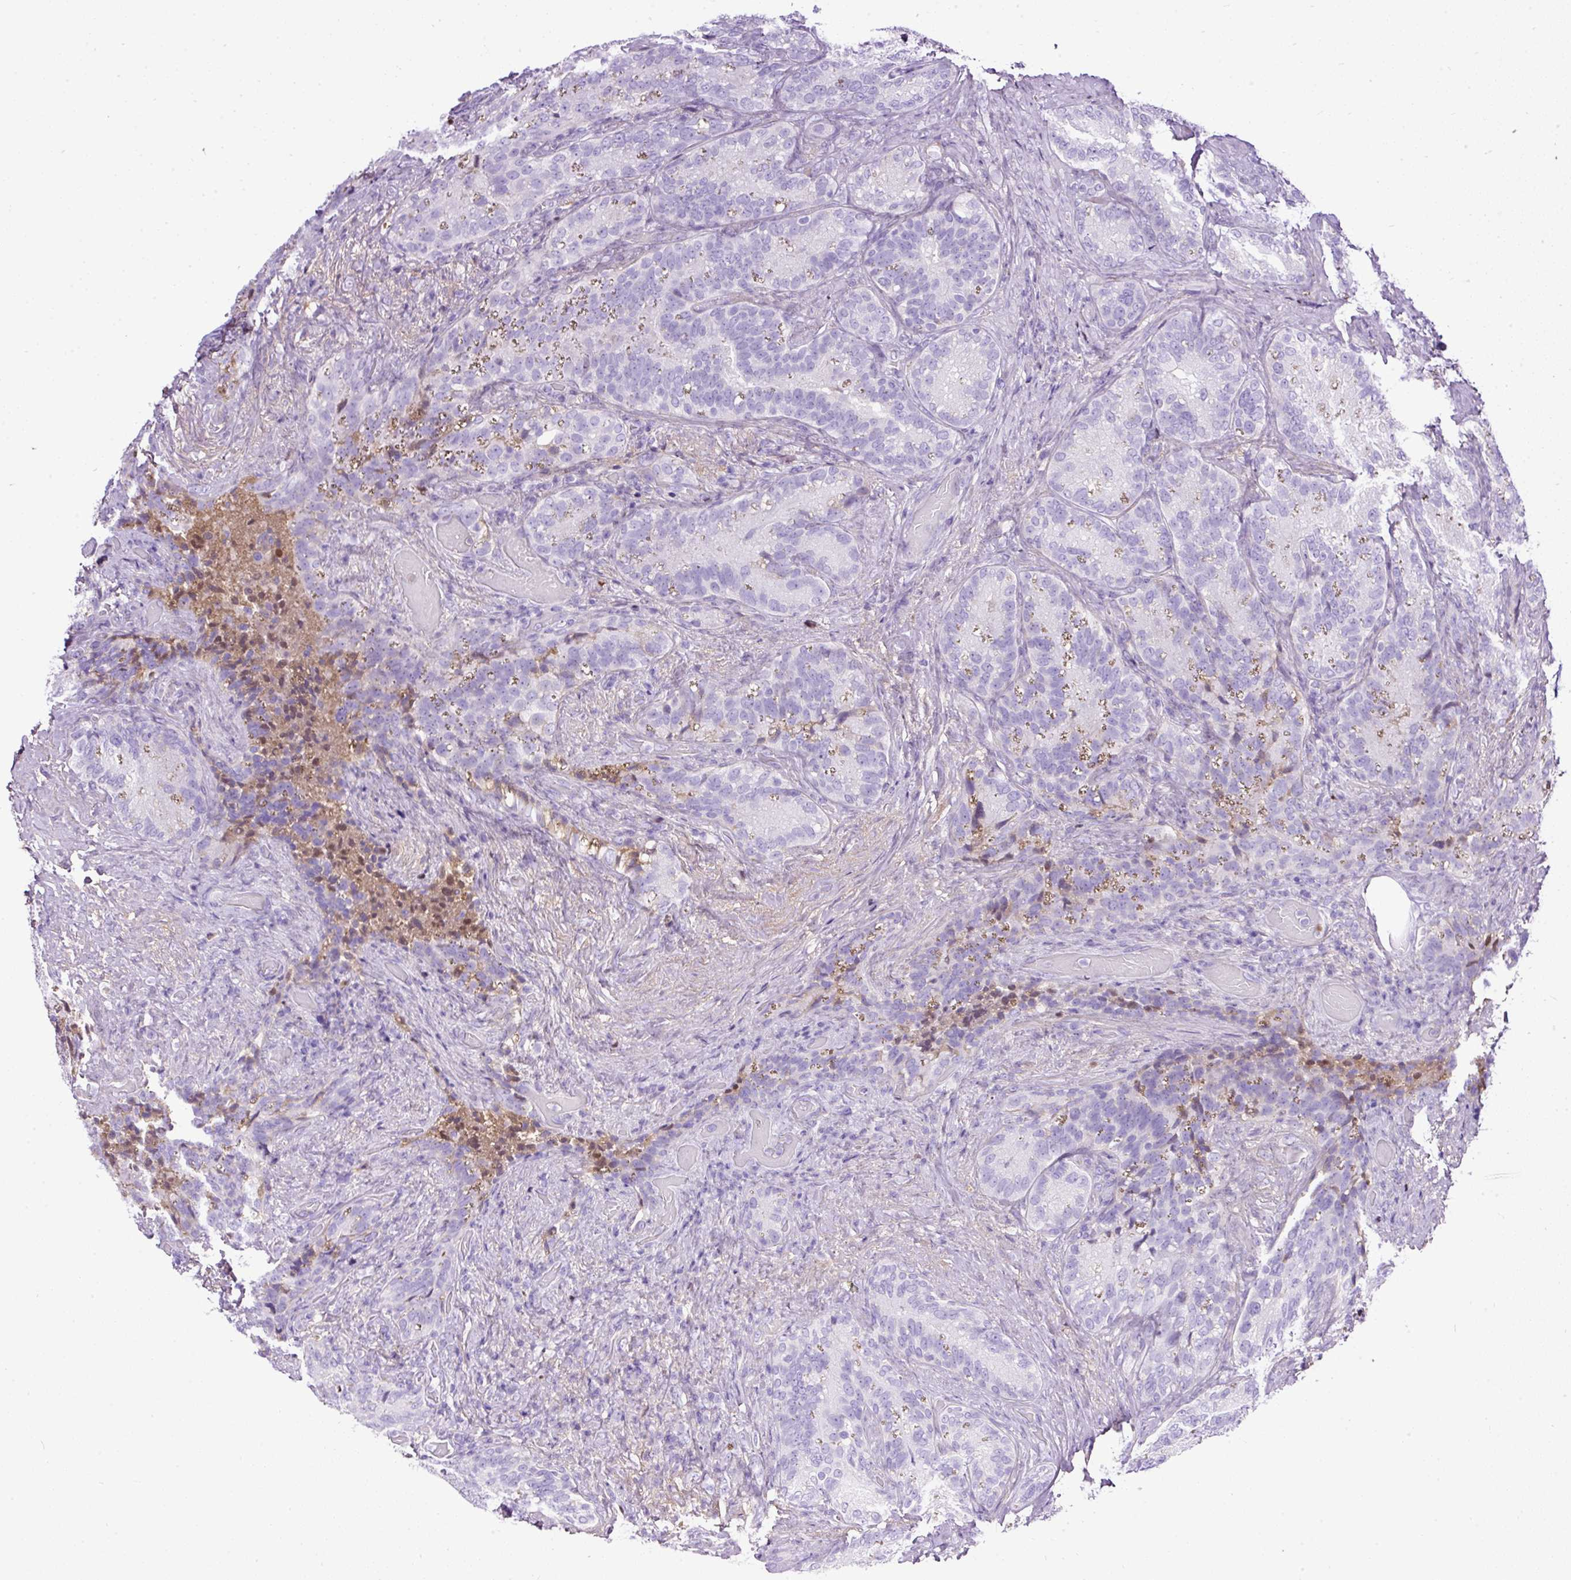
{"staining": {"intensity": "negative", "quantity": "none", "location": "none"}, "tissue": "seminal vesicle", "cell_type": "Glandular cells", "image_type": "normal", "snomed": [{"axis": "morphology", "description": "Normal tissue, NOS"}, {"axis": "topography", "description": "Seminal veicle"}], "caption": "Glandular cells show no significant positivity in normal seminal vesicle. (Stains: DAB immunohistochemistry with hematoxylin counter stain, Microscopy: brightfield microscopy at high magnification).", "gene": "CLEC3B", "patient": {"sex": "male", "age": 68}}